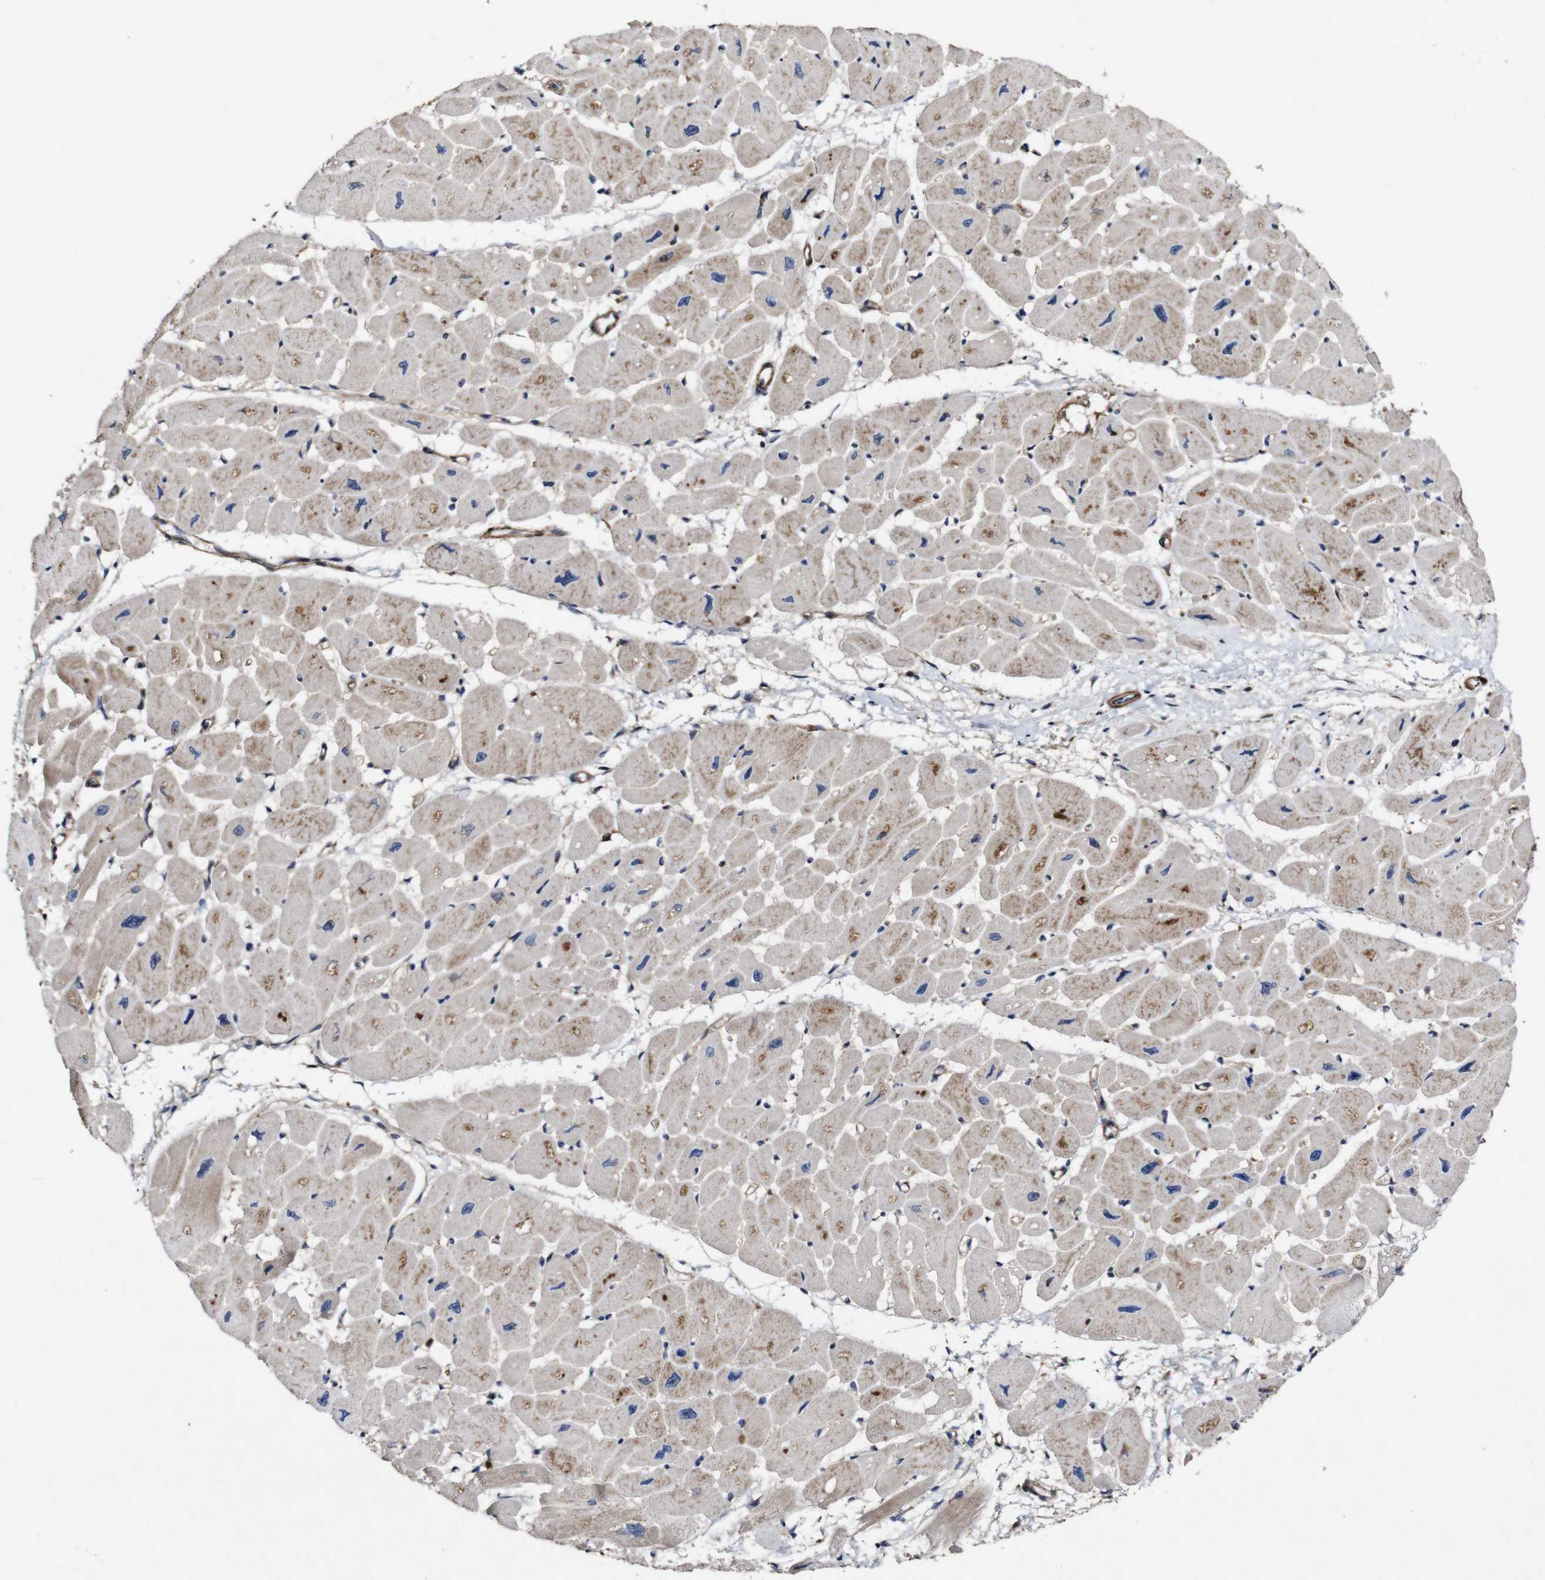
{"staining": {"intensity": "moderate", "quantity": "<25%", "location": "cytoplasmic/membranous"}, "tissue": "heart muscle", "cell_type": "Cardiomyocytes", "image_type": "normal", "snomed": [{"axis": "morphology", "description": "Normal tissue, NOS"}, {"axis": "topography", "description": "Heart"}], "caption": "Protein staining exhibits moderate cytoplasmic/membranous staining in approximately <25% of cardiomyocytes in benign heart muscle. (DAB = brown stain, brightfield microscopy at high magnification).", "gene": "GSDME", "patient": {"sex": "female", "age": 54}}